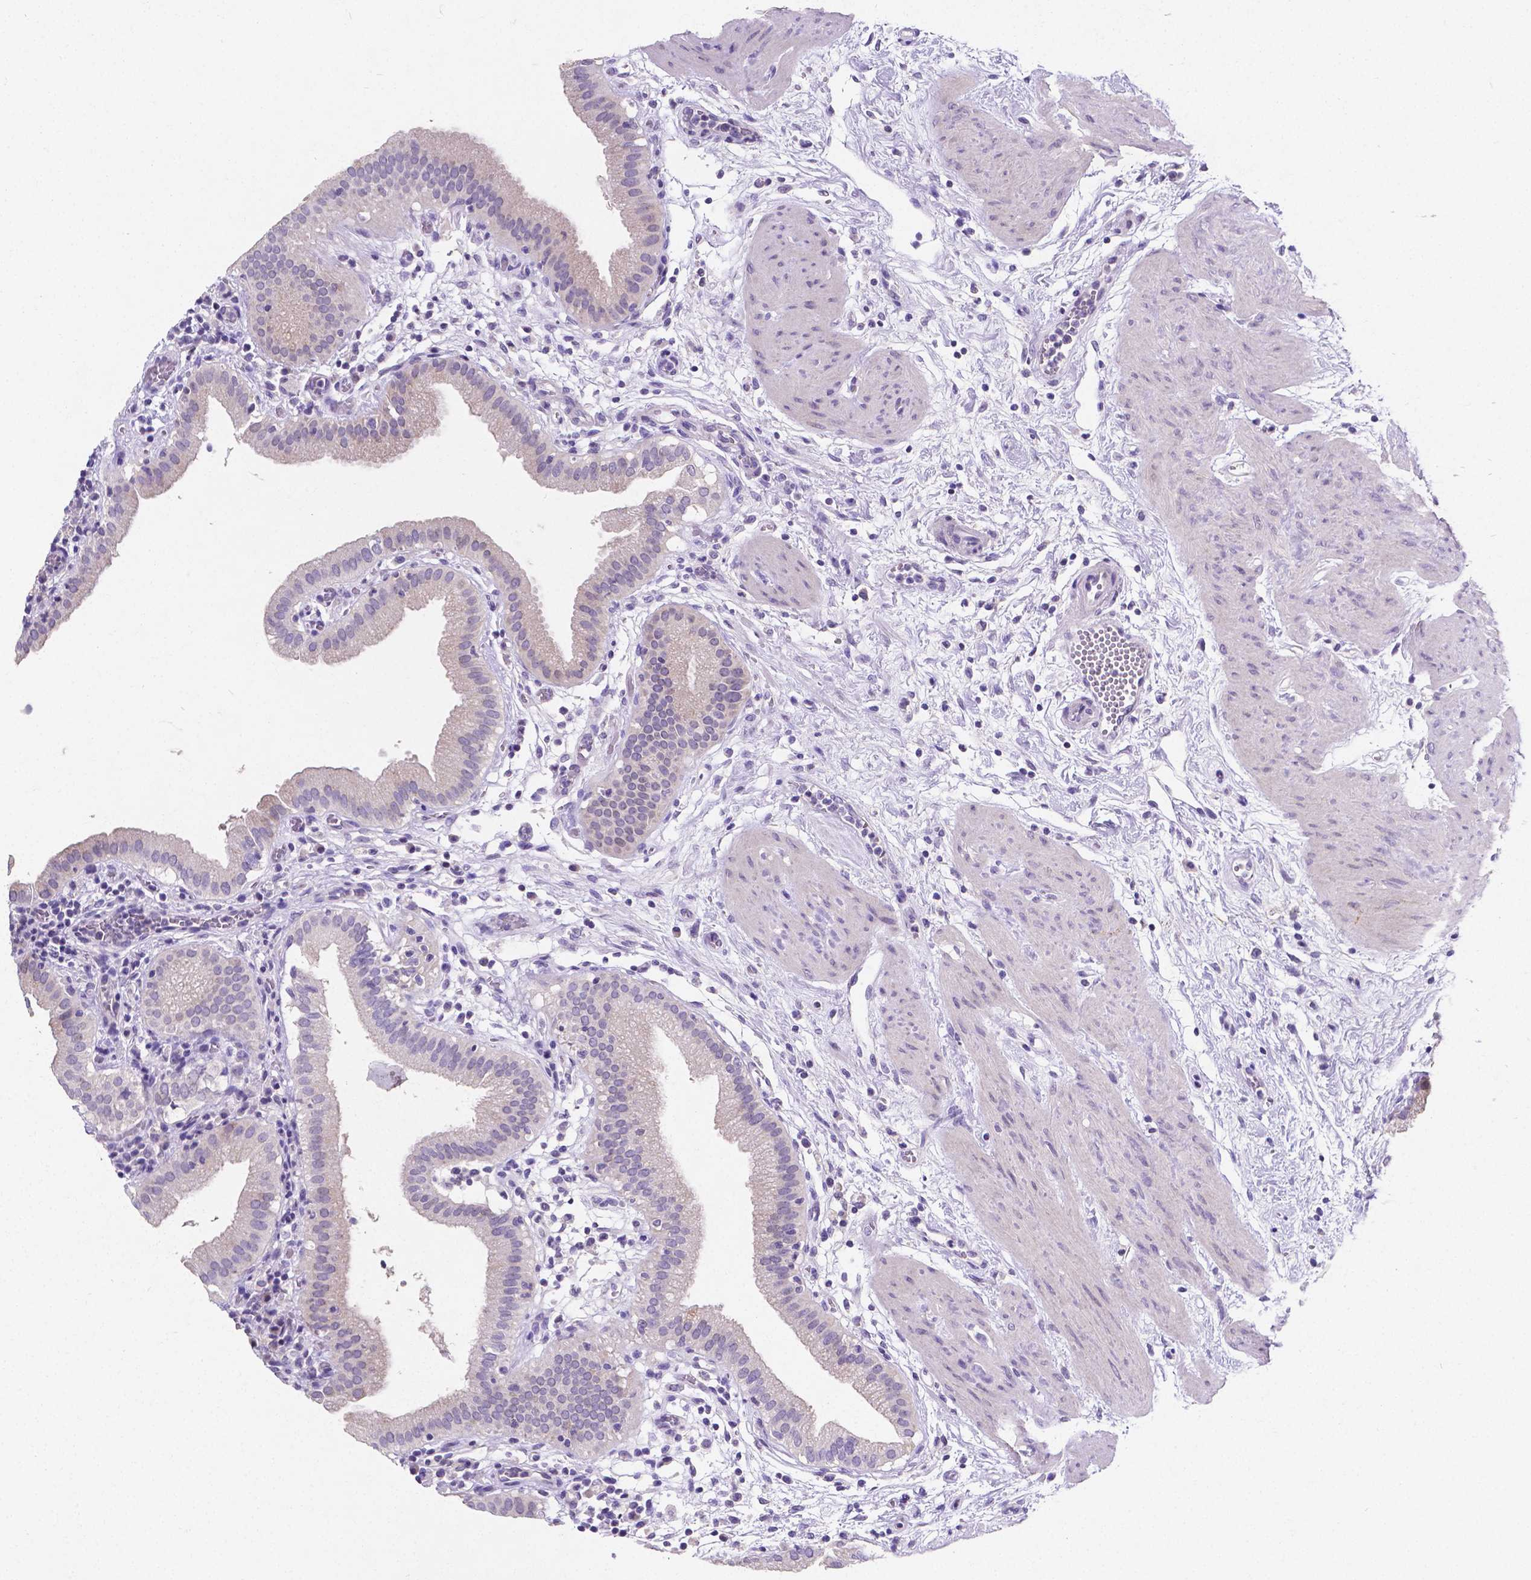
{"staining": {"intensity": "negative", "quantity": "none", "location": "none"}, "tissue": "gallbladder", "cell_type": "Glandular cells", "image_type": "normal", "snomed": [{"axis": "morphology", "description": "Normal tissue, NOS"}, {"axis": "topography", "description": "Gallbladder"}], "caption": "Photomicrograph shows no significant protein expression in glandular cells of normal gallbladder. (DAB (3,3'-diaminobenzidine) immunohistochemistry (IHC), high magnification).", "gene": "SATB2", "patient": {"sex": "female", "age": 65}}